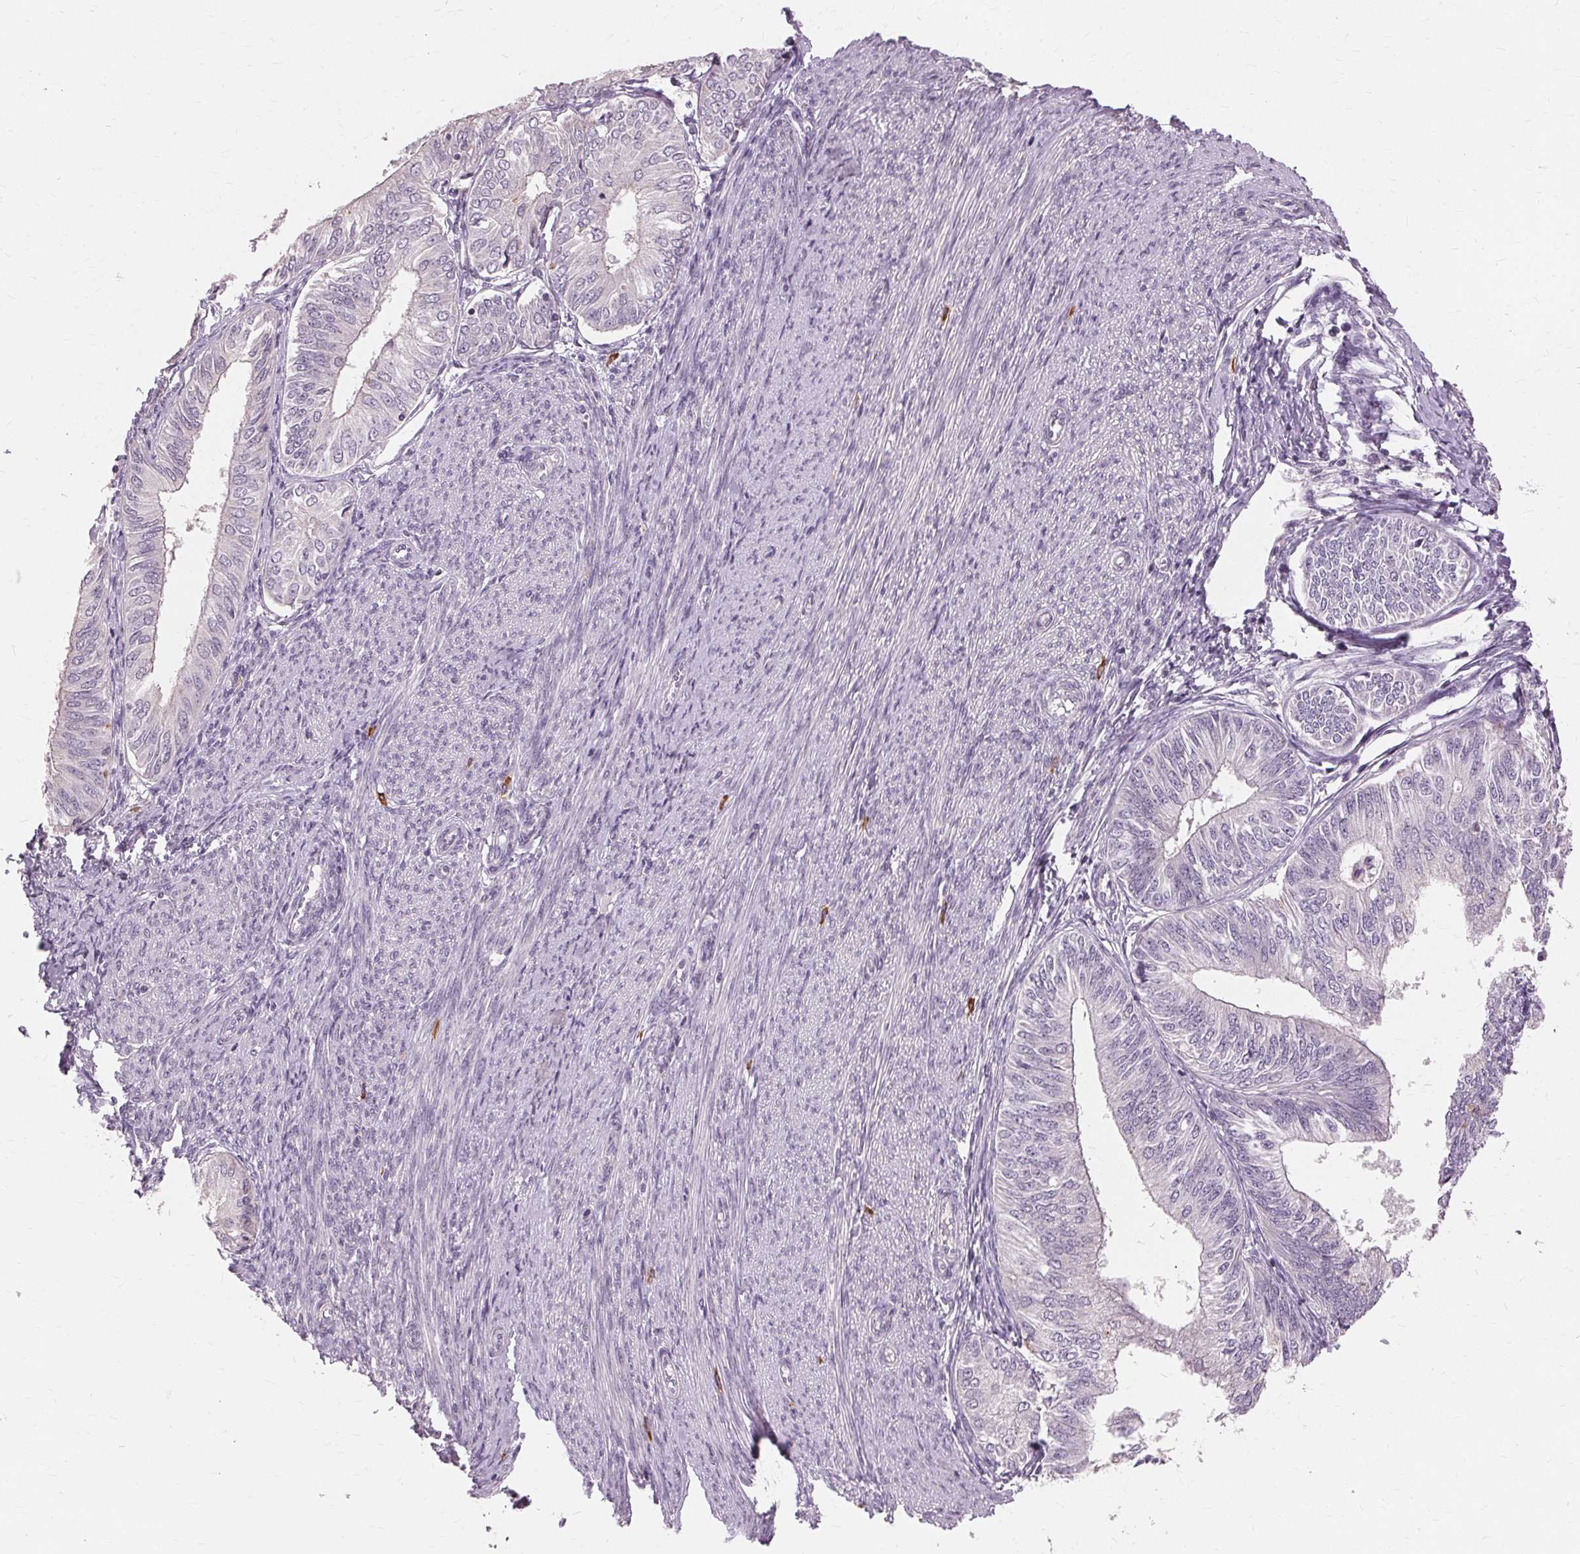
{"staining": {"intensity": "negative", "quantity": "none", "location": "none"}, "tissue": "endometrial cancer", "cell_type": "Tumor cells", "image_type": "cancer", "snomed": [{"axis": "morphology", "description": "Adenocarcinoma, NOS"}, {"axis": "topography", "description": "Endometrium"}], "caption": "Tumor cells show no significant protein expression in adenocarcinoma (endometrial). The staining is performed using DAB (3,3'-diaminobenzidine) brown chromogen with nuclei counter-stained in using hematoxylin.", "gene": "SIGLEC6", "patient": {"sex": "female", "age": 58}}